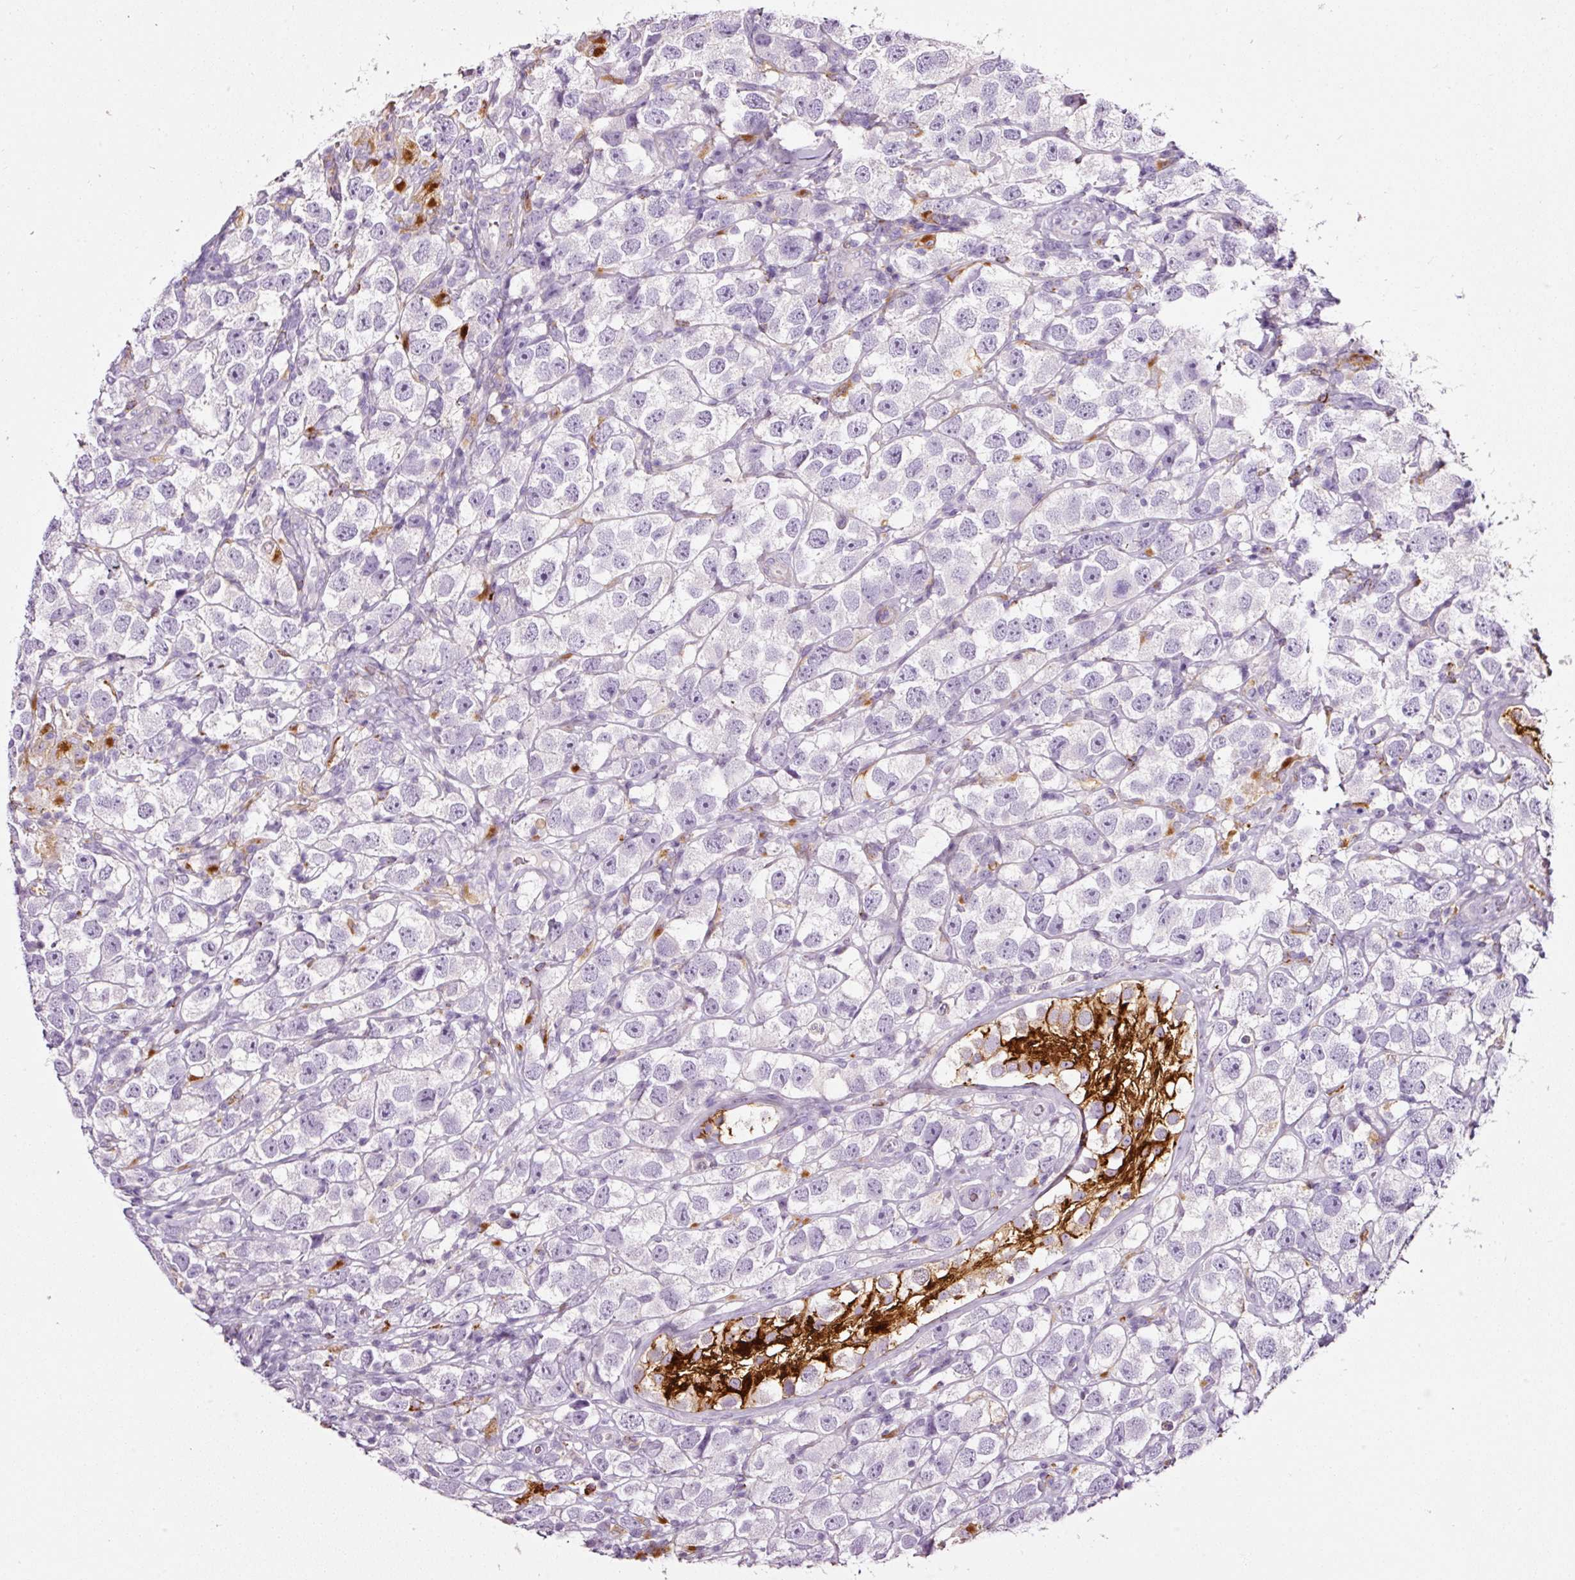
{"staining": {"intensity": "negative", "quantity": "none", "location": "none"}, "tissue": "testis cancer", "cell_type": "Tumor cells", "image_type": "cancer", "snomed": [{"axis": "morphology", "description": "Seminoma, NOS"}, {"axis": "topography", "description": "Testis"}], "caption": "DAB (3,3'-diaminobenzidine) immunohistochemical staining of seminoma (testis) demonstrates no significant staining in tumor cells.", "gene": "CYB561A3", "patient": {"sex": "male", "age": 26}}